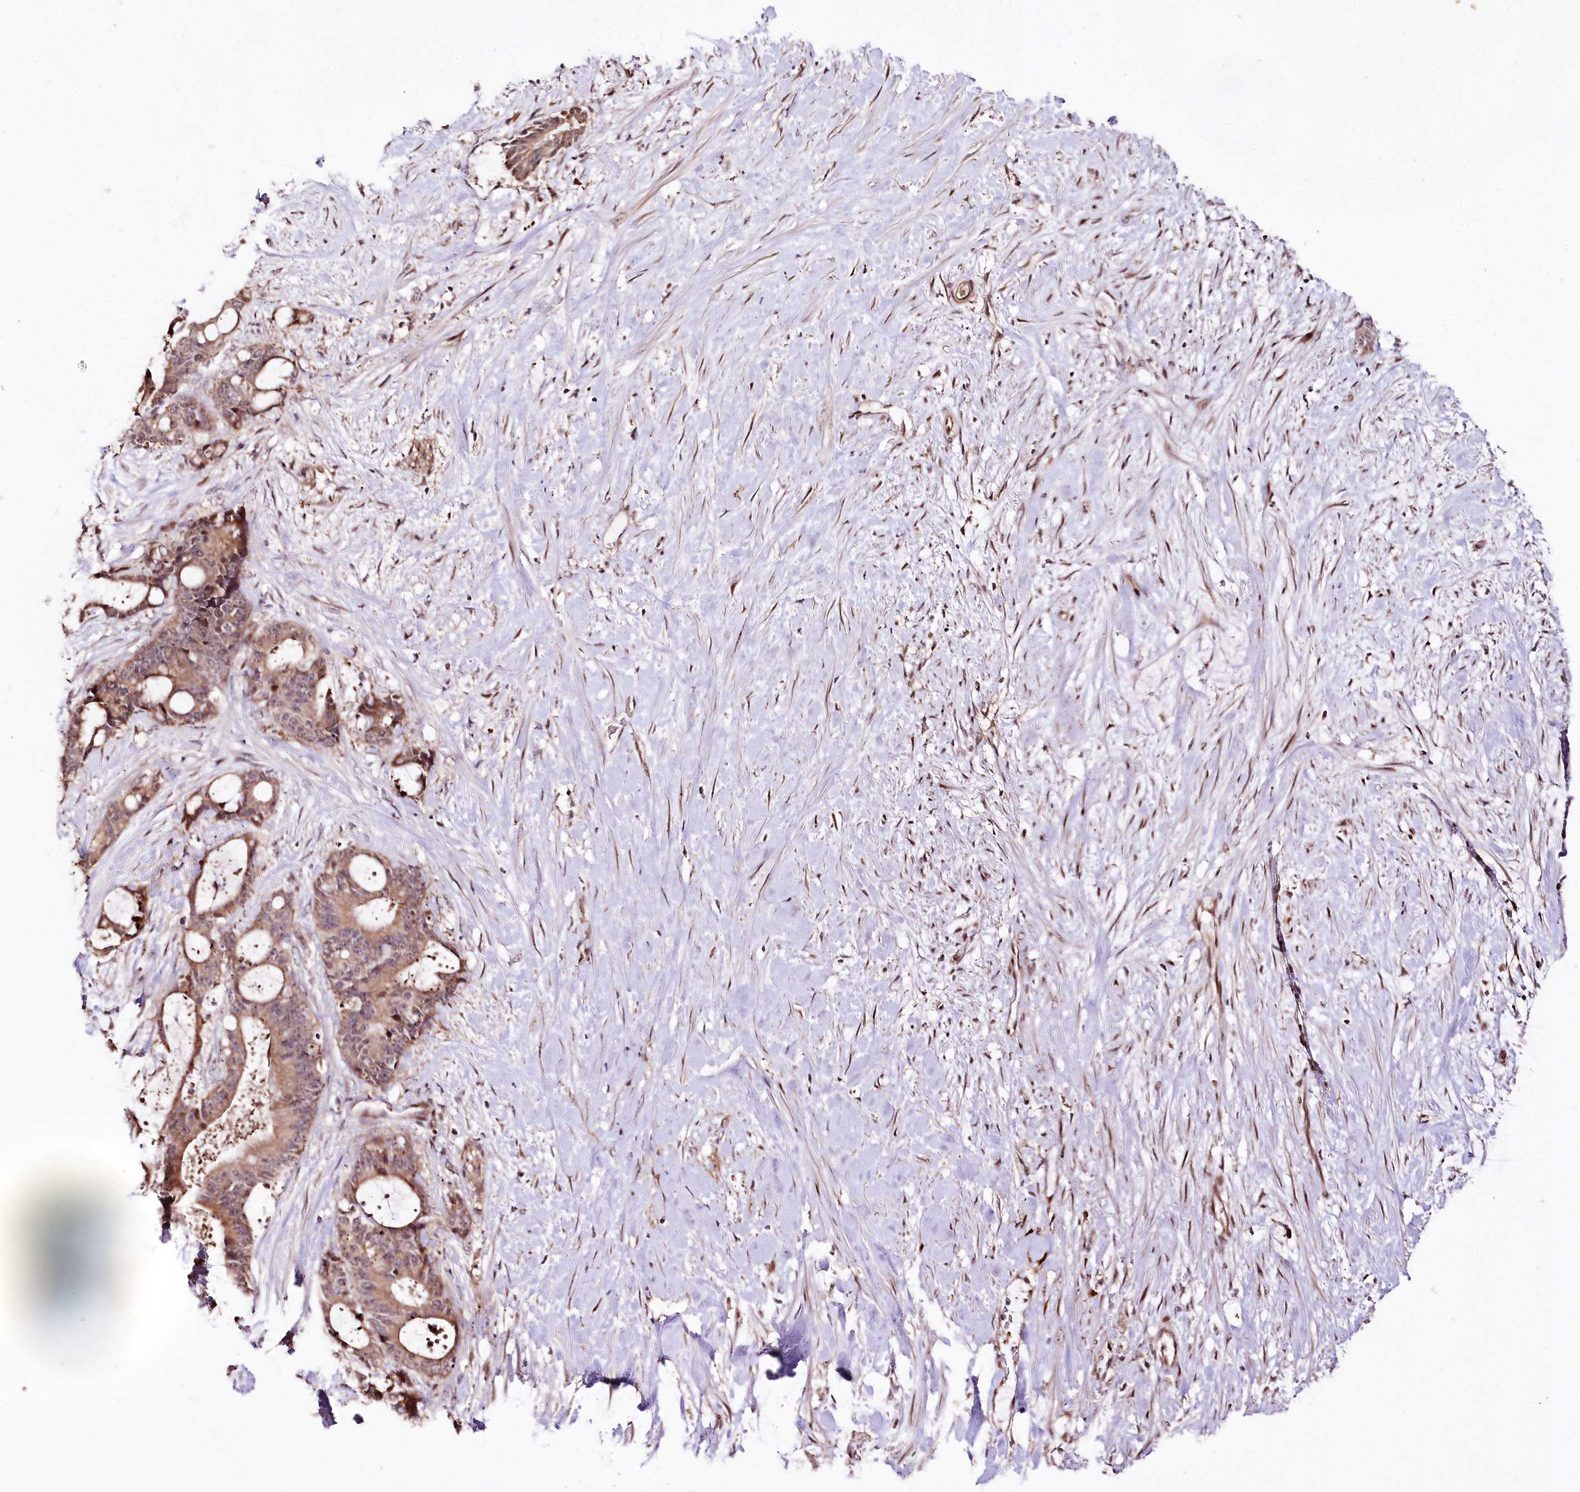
{"staining": {"intensity": "moderate", "quantity": ">75%", "location": "cytoplasmic/membranous"}, "tissue": "liver cancer", "cell_type": "Tumor cells", "image_type": "cancer", "snomed": [{"axis": "morphology", "description": "Normal tissue, NOS"}, {"axis": "morphology", "description": "Cholangiocarcinoma"}, {"axis": "topography", "description": "Liver"}, {"axis": "topography", "description": "Peripheral nerve tissue"}], "caption": "High-magnification brightfield microscopy of liver cancer stained with DAB (brown) and counterstained with hematoxylin (blue). tumor cells exhibit moderate cytoplasmic/membranous staining is seen in about>75% of cells.", "gene": "DMP1", "patient": {"sex": "female", "age": 73}}